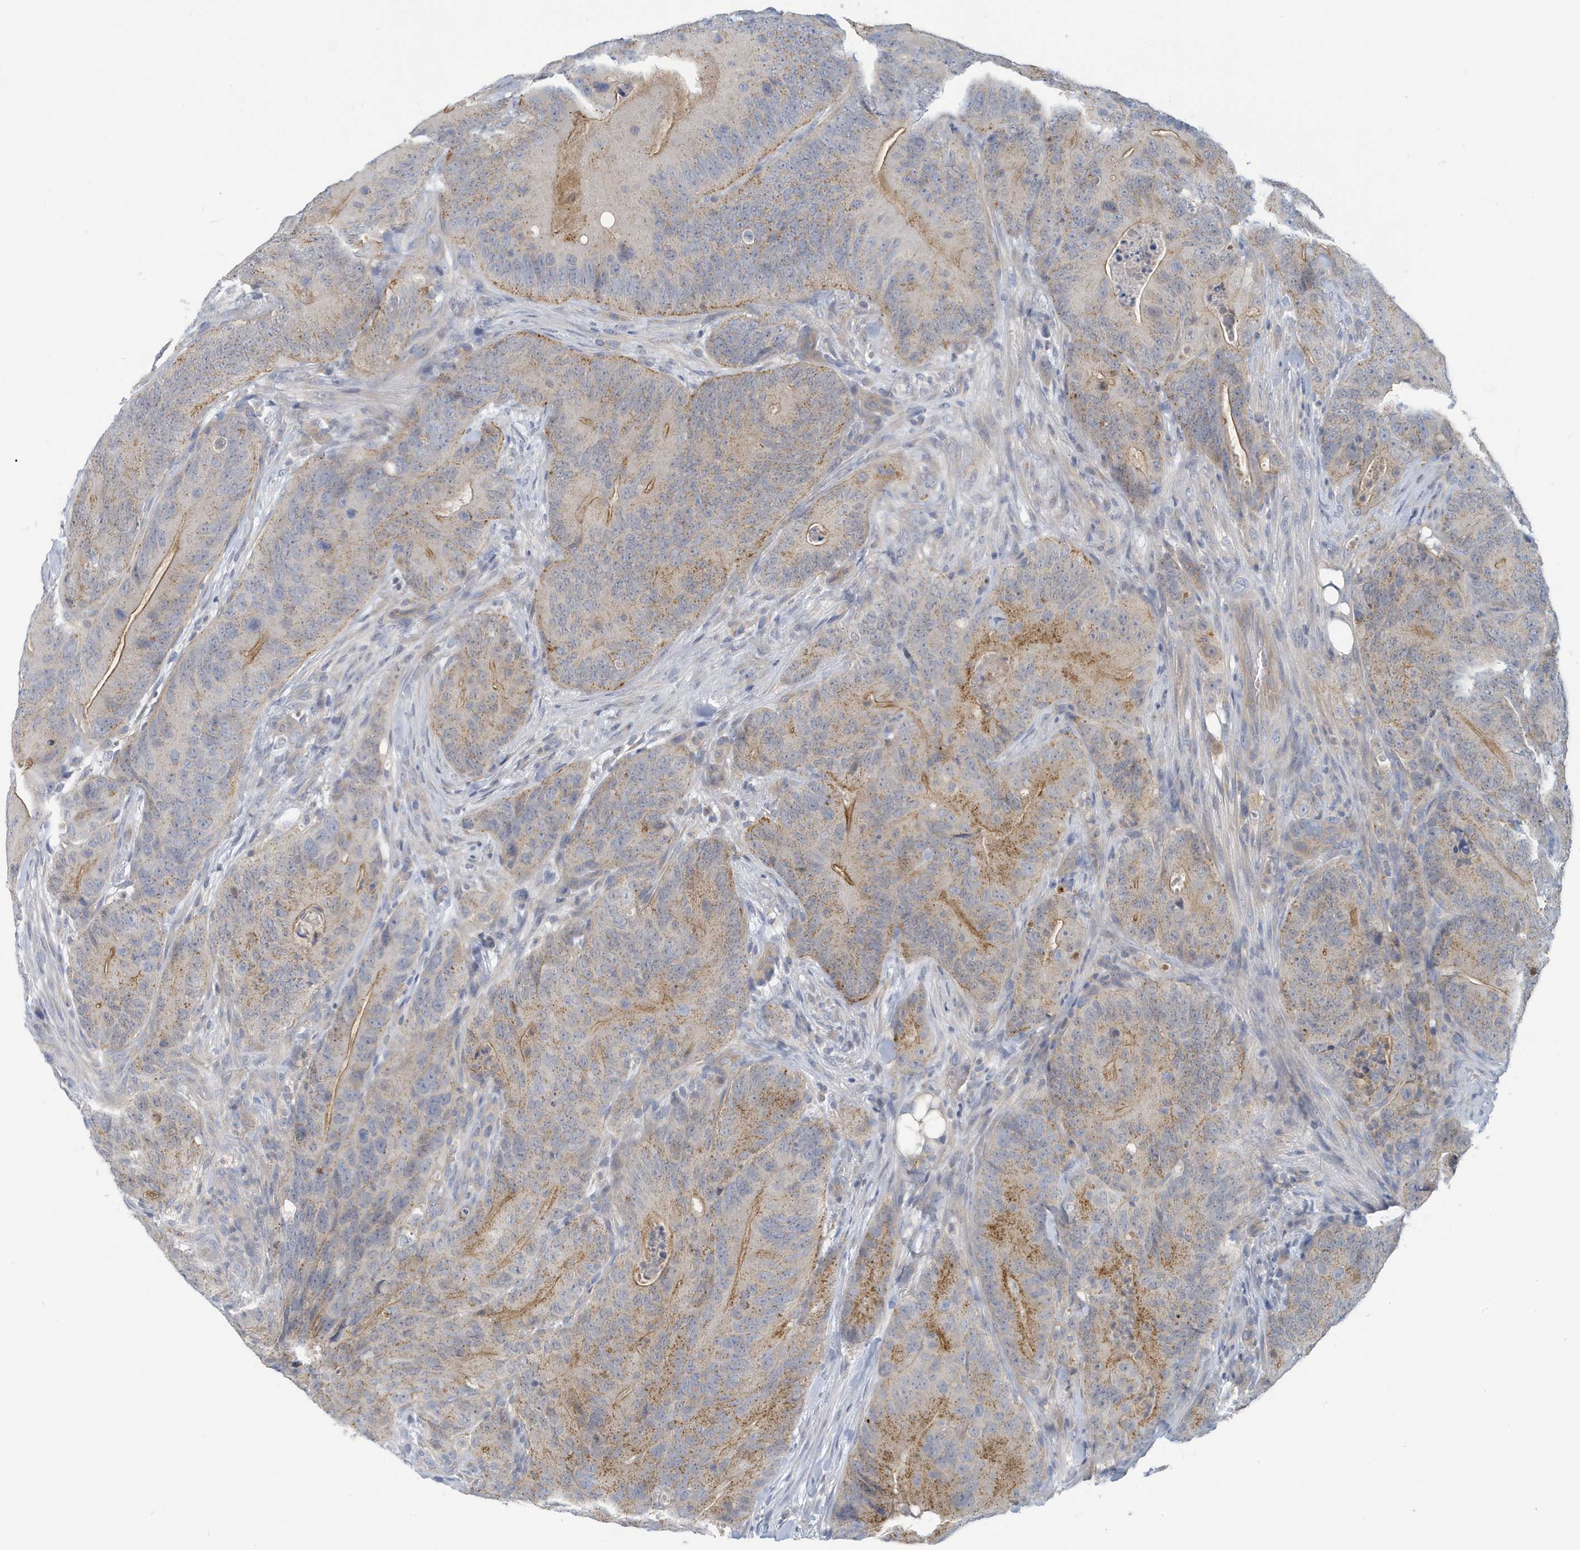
{"staining": {"intensity": "moderate", "quantity": "25%-75%", "location": "cytoplasmic/membranous"}, "tissue": "colorectal cancer", "cell_type": "Tumor cells", "image_type": "cancer", "snomed": [{"axis": "morphology", "description": "Normal tissue, NOS"}, {"axis": "topography", "description": "Colon"}], "caption": "Protein expression analysis of human colorectal cancer reveals moderate cytoplasmic/membranous expression in about 25%-75% of tumor cells.", "gene": "VTA1", "patient": {"sex": "female", "age": 82}}